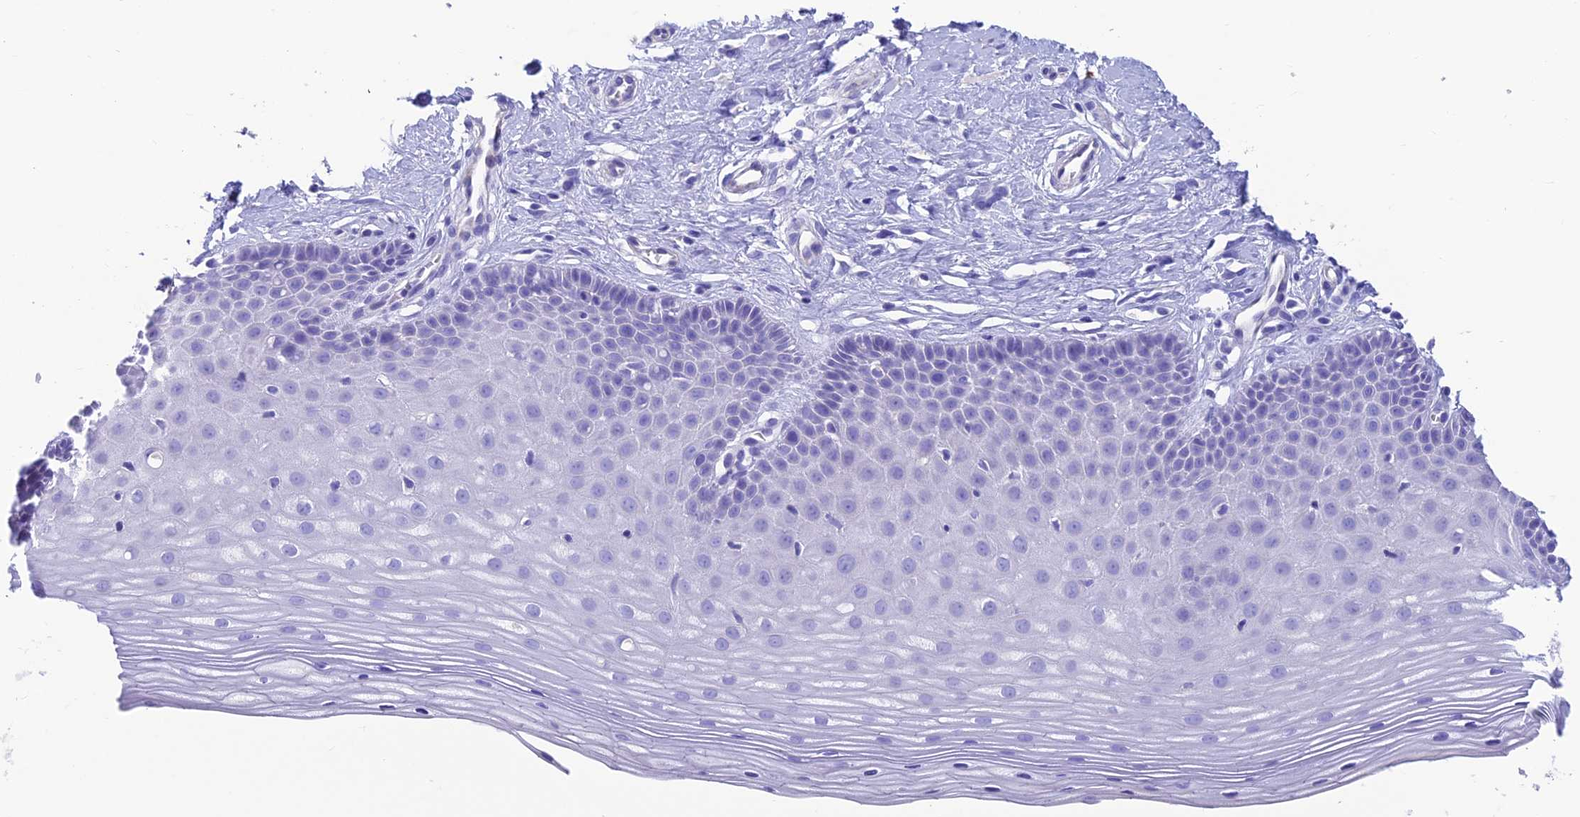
{"staining": {"intensity": "negative", "quantity": "none", "location": "none"}, "tissue": "cervix", "cell_type": "Glandular cells", "image_type": "normal", "snomed": [{"axis": "morphology", "description": "Normal tissue, NOS"}, {"axis": "topography", "description": "Cervix"}], "caption": "High power microscopy photomicrograph of an IHC photomicrograph of benign cervix, revealing no significant positivity in glandular cells.", "gene": "GNG11", "patient": {"sex": "female", "age": 36}}